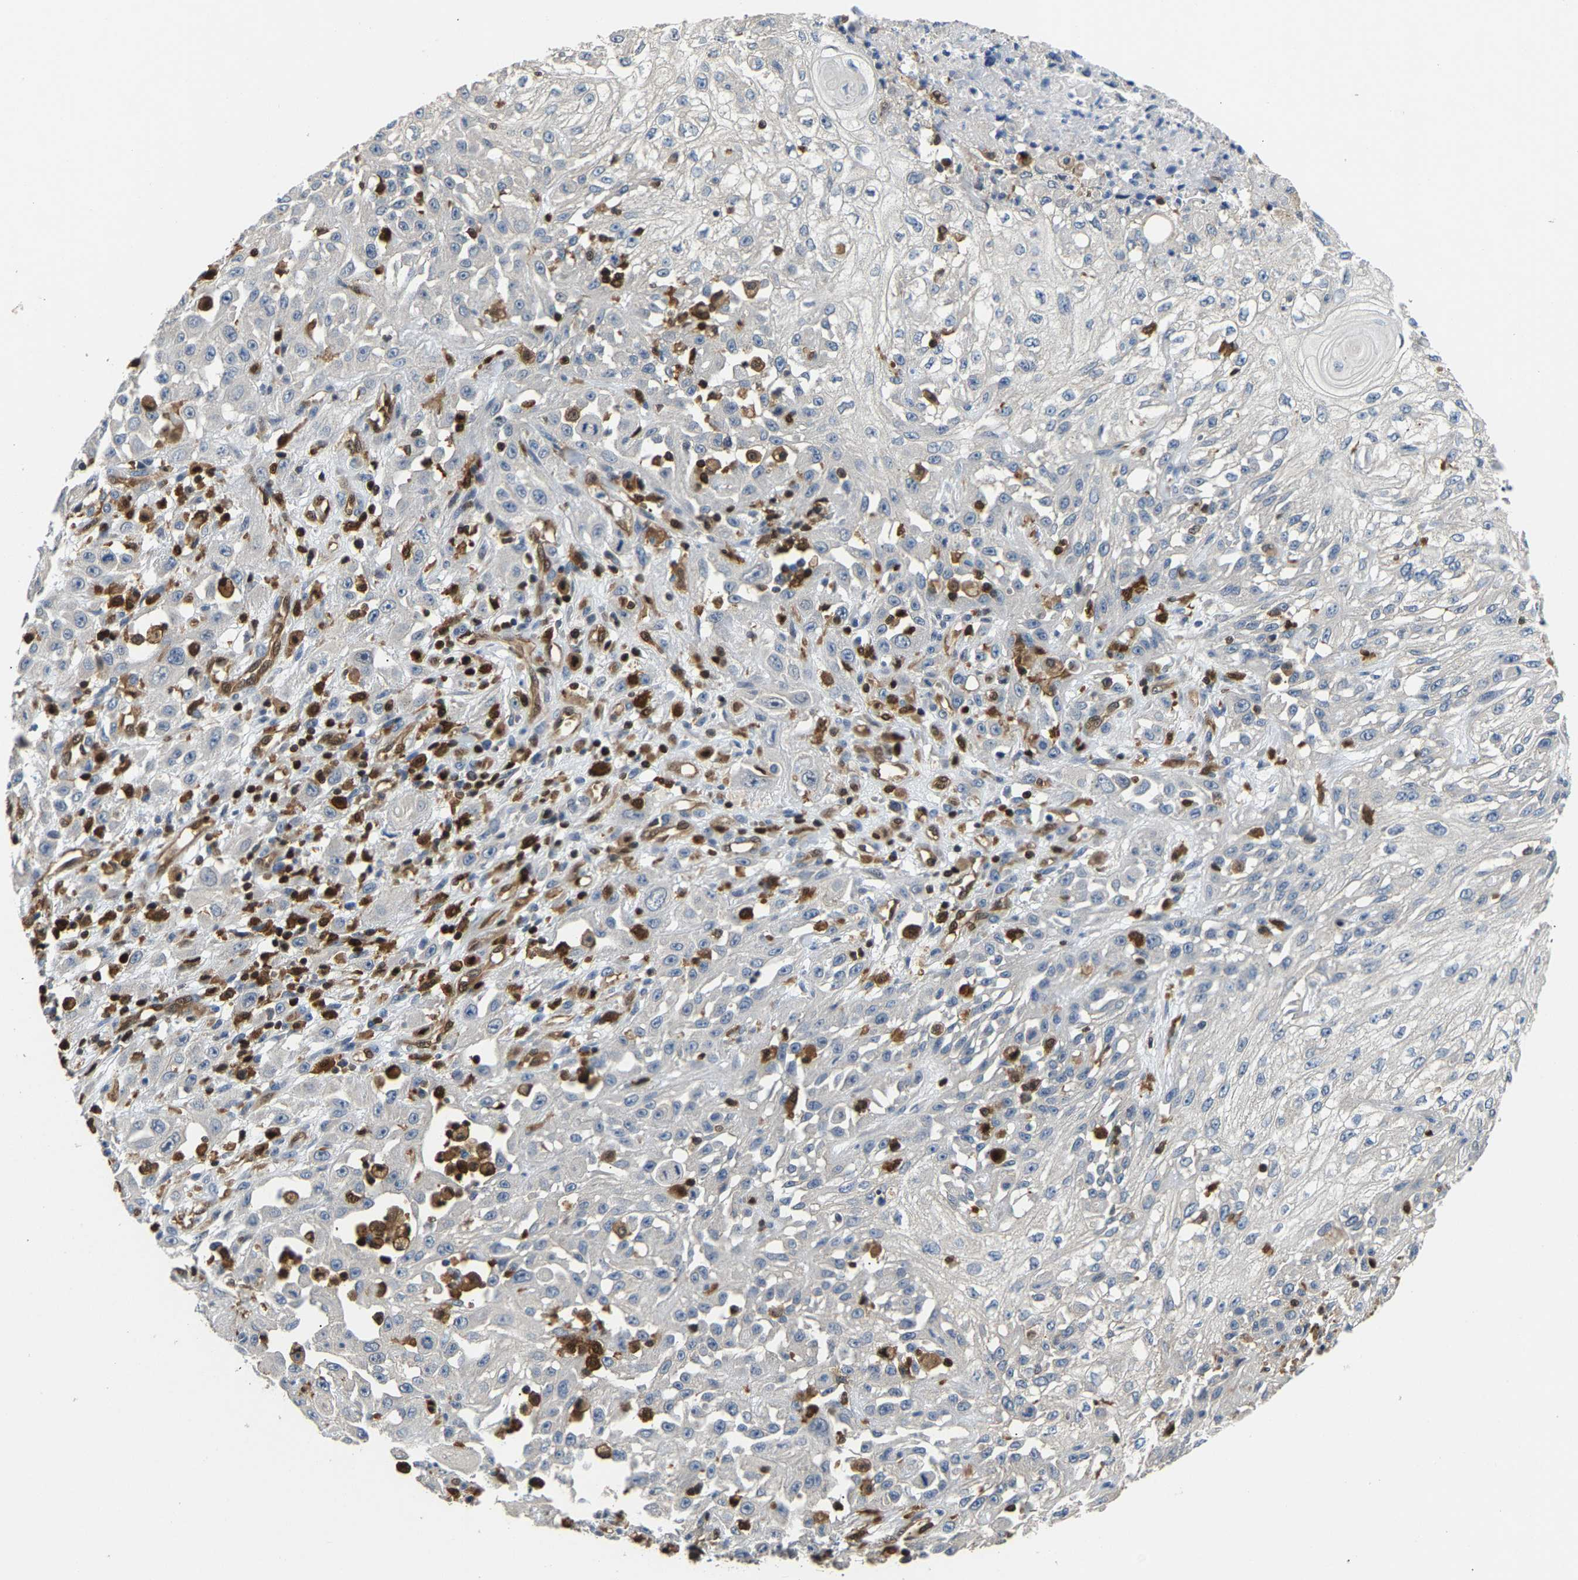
{"staining": {"intensity": "negative", "quantity": "none", "location": "none"}, "tissue": "skin cancer", "cell_type": "Tumor cells", "image_type": "cancer", "snomed": [{"axis": "morphology", "description": "Squamous cell carcinoma, NOS"}, {"axis": "morphology", "description": "Squamous cell carcinoma, metastatic, NOS"}, {"axis": "topography", "description": "Skin"}, {"axis": "topography", "description": "Lymph node"}], "caption": "The micrograph reveals no significant staining in tumor cells of metastatic squamous cell carcinoma (skin).", "gene": "GIMAP7", "patient": {"sex": "male", "age": 75}}